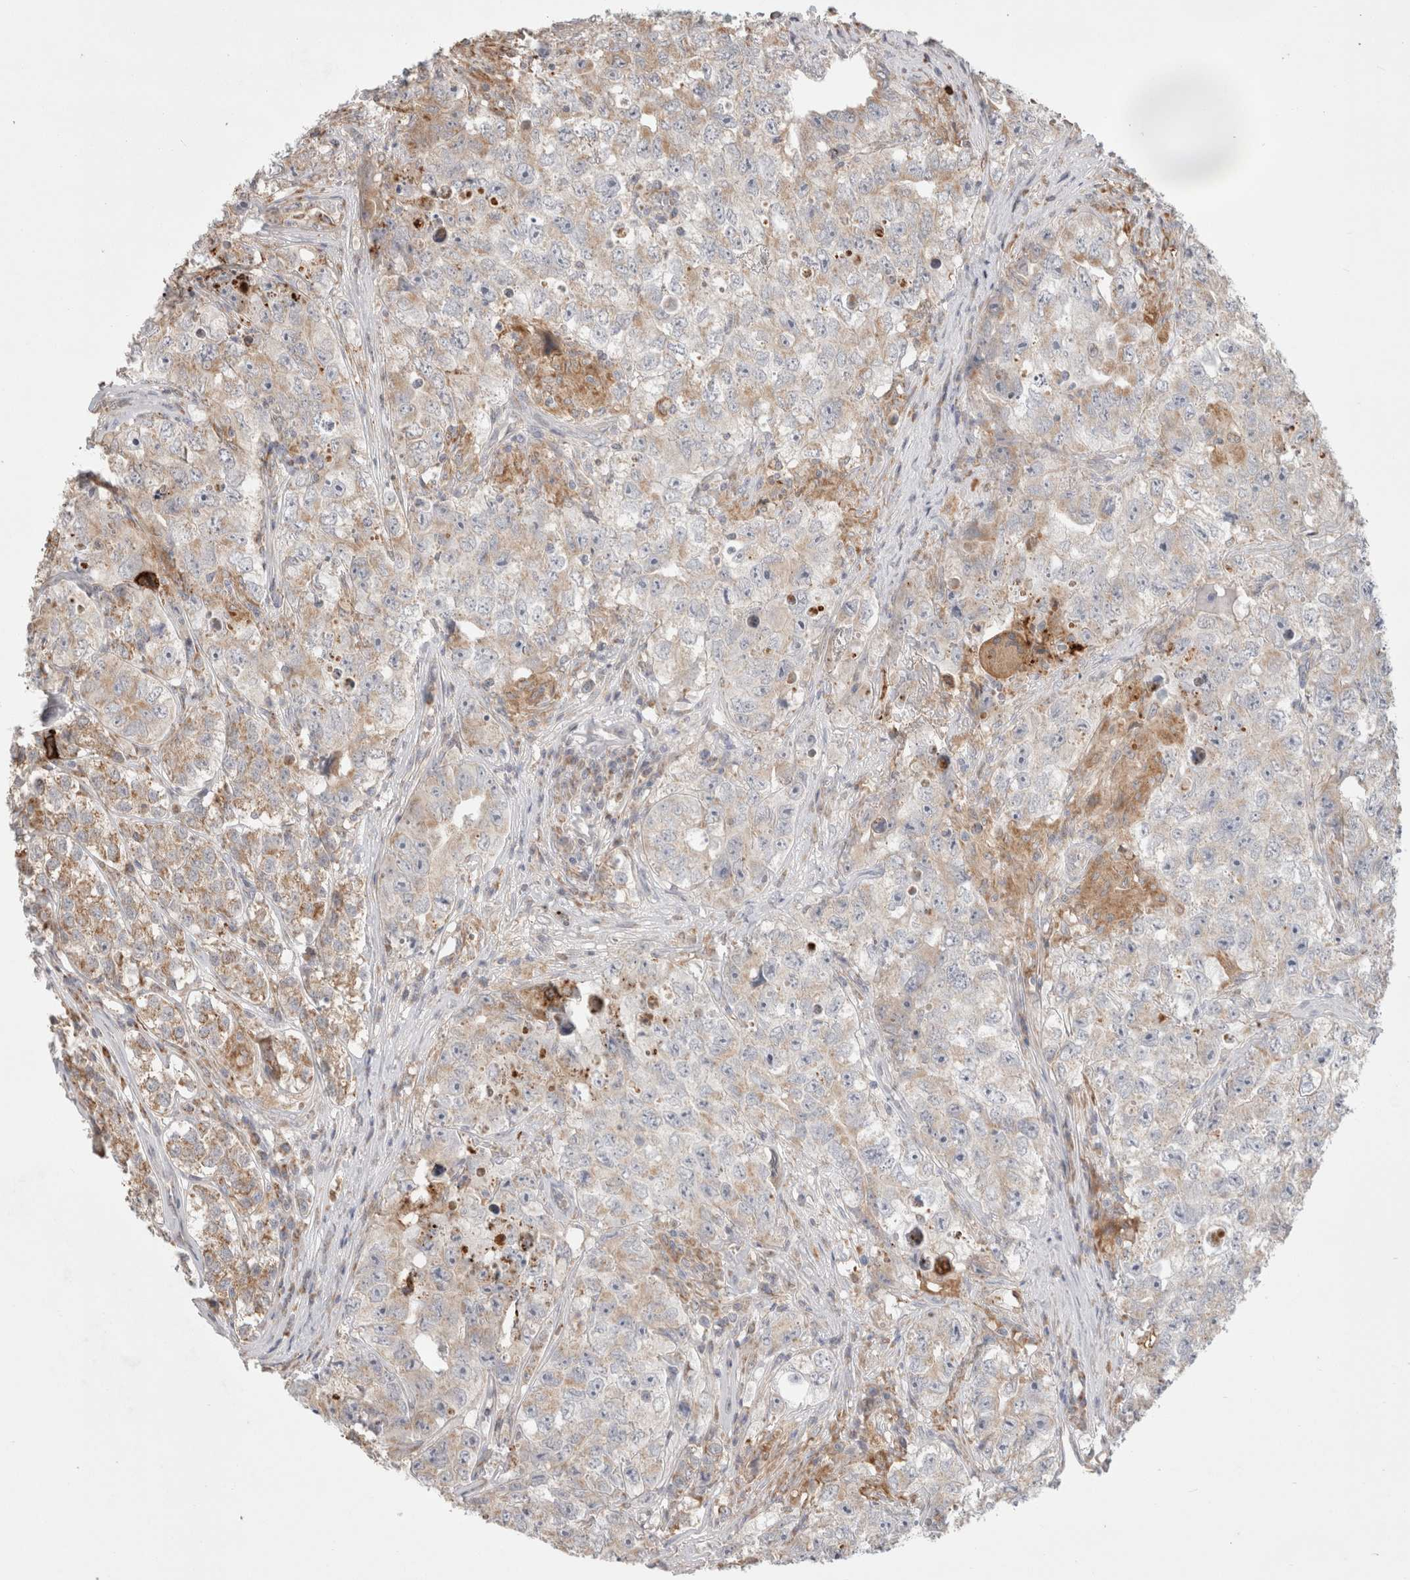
{"staining": {"intensity": "weak", "quantity": "25%-75%", "location": "cytoplasmic/membranous"}, "tissue": "testis cancer", "cell_type": "Tumor cells", "image_type": "cancer", "snomed": [{"axis": "morphology", "description": "Seminoma, NOS"}, {"axis": "morphology", "description": "Carcinoma, Embryonal, NOS"}, {"axis": "topography", "description": "Testis"}], "caption": "A high-resolution micrograph shows IHC staining of embryonal carcinoma (testis), which shows weak cytoplasmic/membranous positivity in approximately 25%-75% of tumor cells.", "gene": "HROB", "patient": {"sex": "male", "age": 43}}